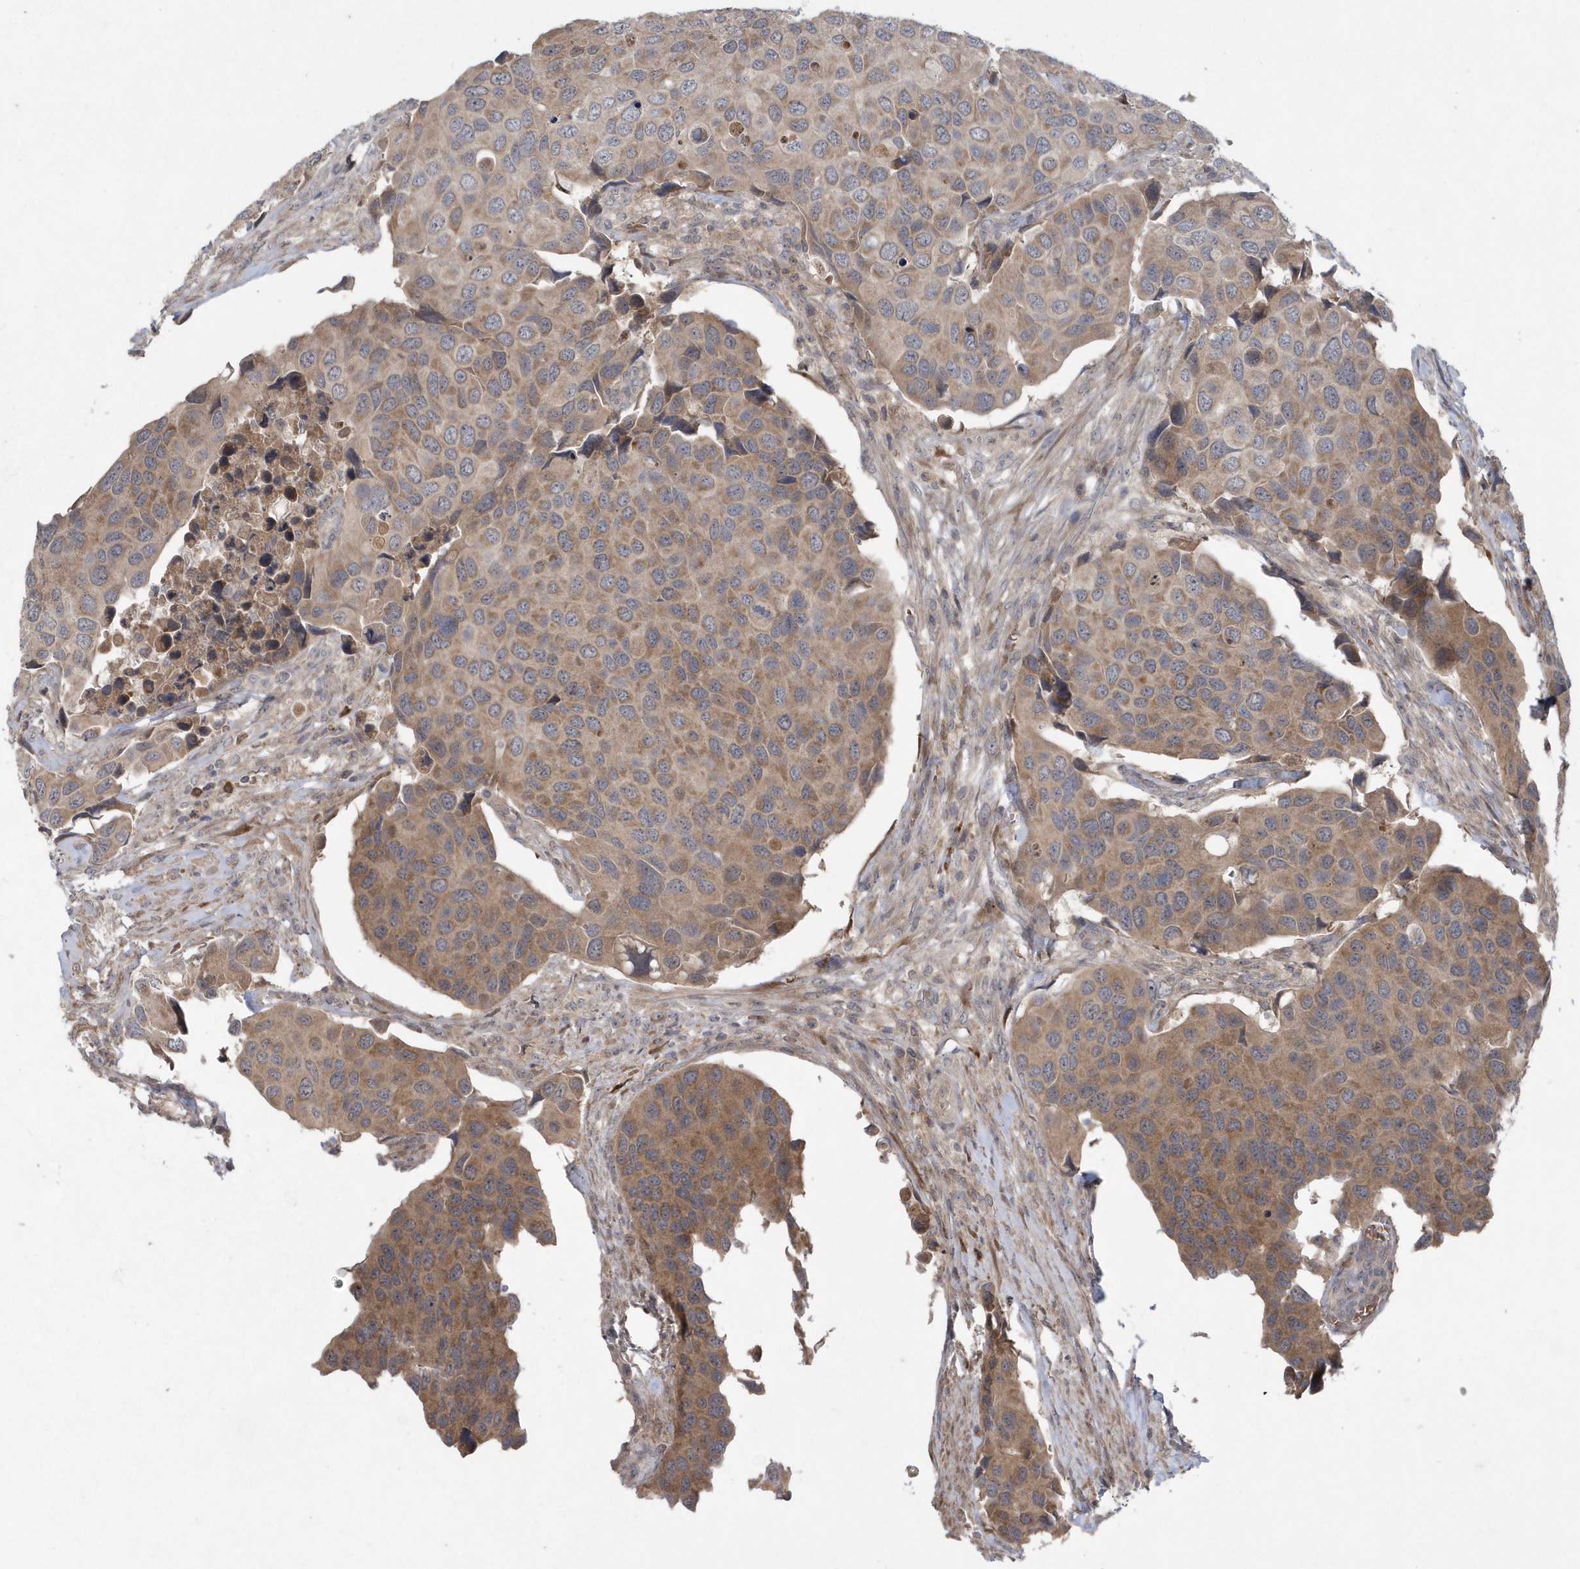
{"staining": {"intensity": "moderate", "quantity": "25%-75%", "location": "cytoplasmic/membranous"}, "tissue": "urothelial cancer", "cell_type": "Tumor cells", "image_type": "cancer", "snomed": [{"axis": "morphology", "description": "Urothelial carcinoma, High grade"}, {"axis": "topography", "description": "Urinary bladder"}], "caption": "Tumor cells exhibit moderate cytoplasmic/membranous positivity in approximately 25%-75% of cells in urothelial carcinoma (high-grade).", "gene": "HMGCS1", "patient": {"sex": "male", "age": 74}}